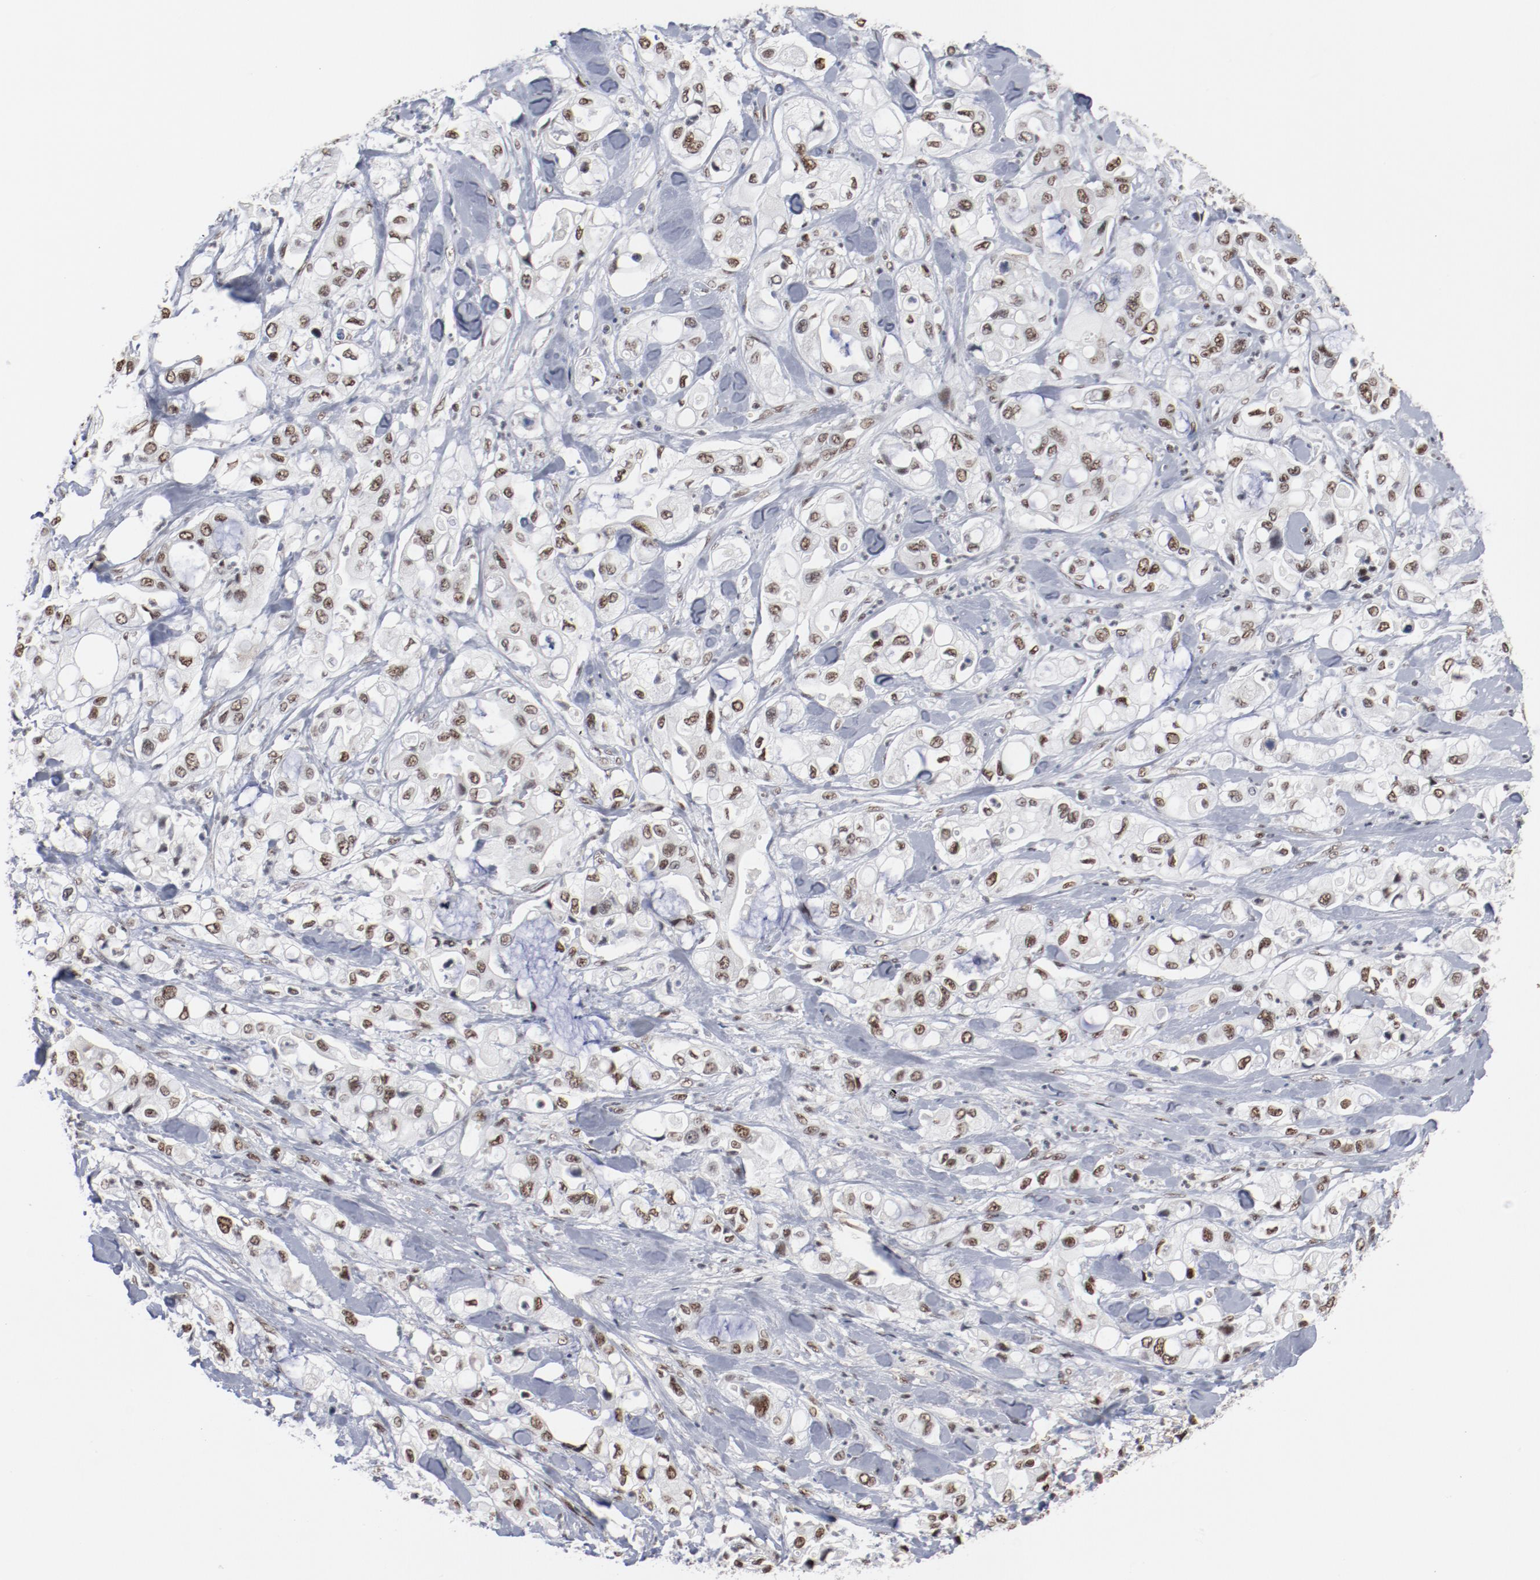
{"staining": {"intensity": "moderate", "quantity": ">75%", "location": "nuclear"}, "tissue": "pancreatic cancer", "cell_type": "Tumor cells", "image_type": "cancer", "snomed": [{"axis": "morphology", "description": "Adenocarcinoma, NOS"}, {"axis": "topography", "description": "Pancreas"}], "caption": "Tumor cells display medium levels of moderate nuclear expression in about >75% of cells in adenocarcinoma (pancreatic). The staining is performed using DAB (3,3'-diaminobenzidine) brown chromogen to label protein expression. The nuclei are counter-stained blue using hematoxylin.", "gene": "BUB3", "patient": {"sex": "male", "age": 70}}